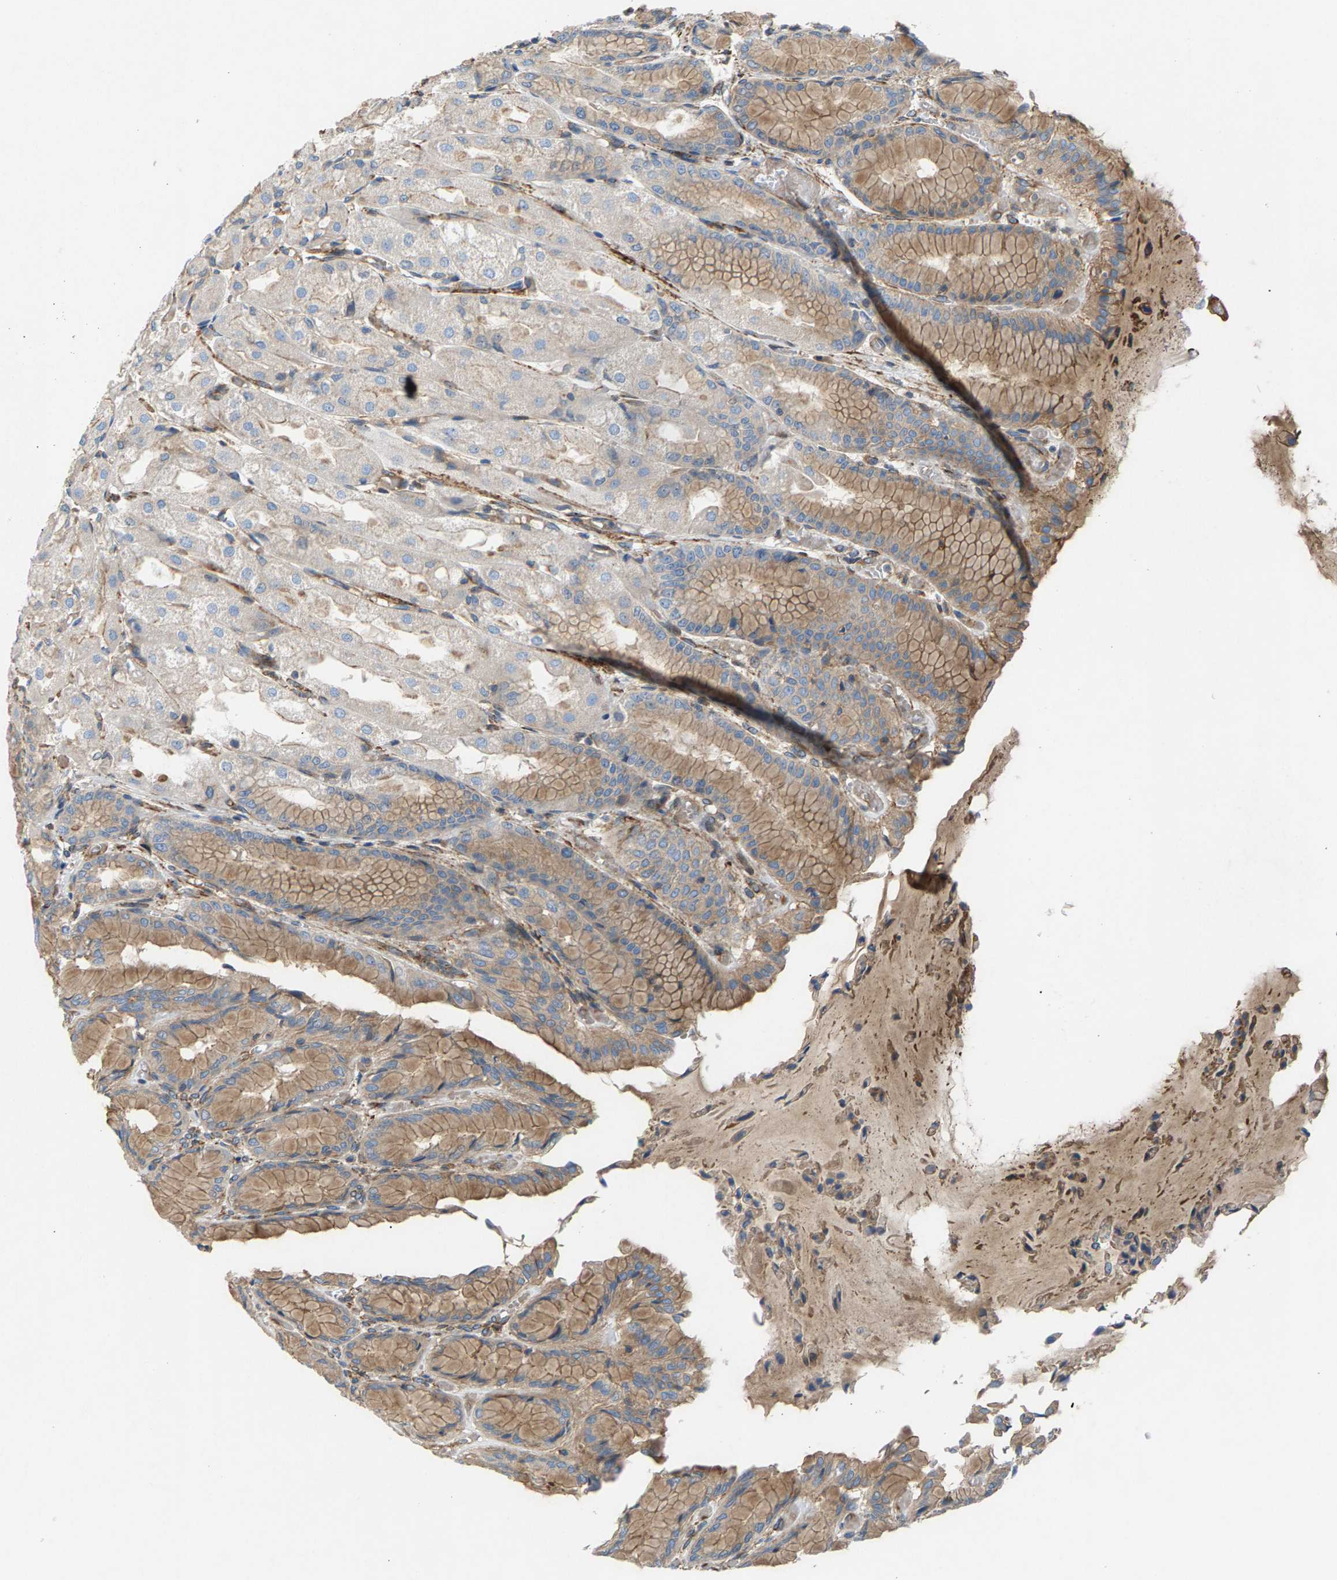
{"staining": {"intensity": "weak", "quantity": "25%-75%", "location": "cytoplasmic/membranous"}, "tissue": "stomach", "cell_type": "Glandular cells", "image_type": "normal", "snomed": [{"axis": "morphology", "description": "Normal tissue, NOS"}, {"axis": "topography", "description": "Stomach, upper"}], "caption": "A brown stain labels weak cytoplasmic/membranous staining of a protein in glandular cells of normal stomach. (DAB (3,3'-diaminobenzidine) IHC with brightfield microscopy, high magnification).", "gene": "PDCL", "patient": {"sex": "male", "age": 72}}